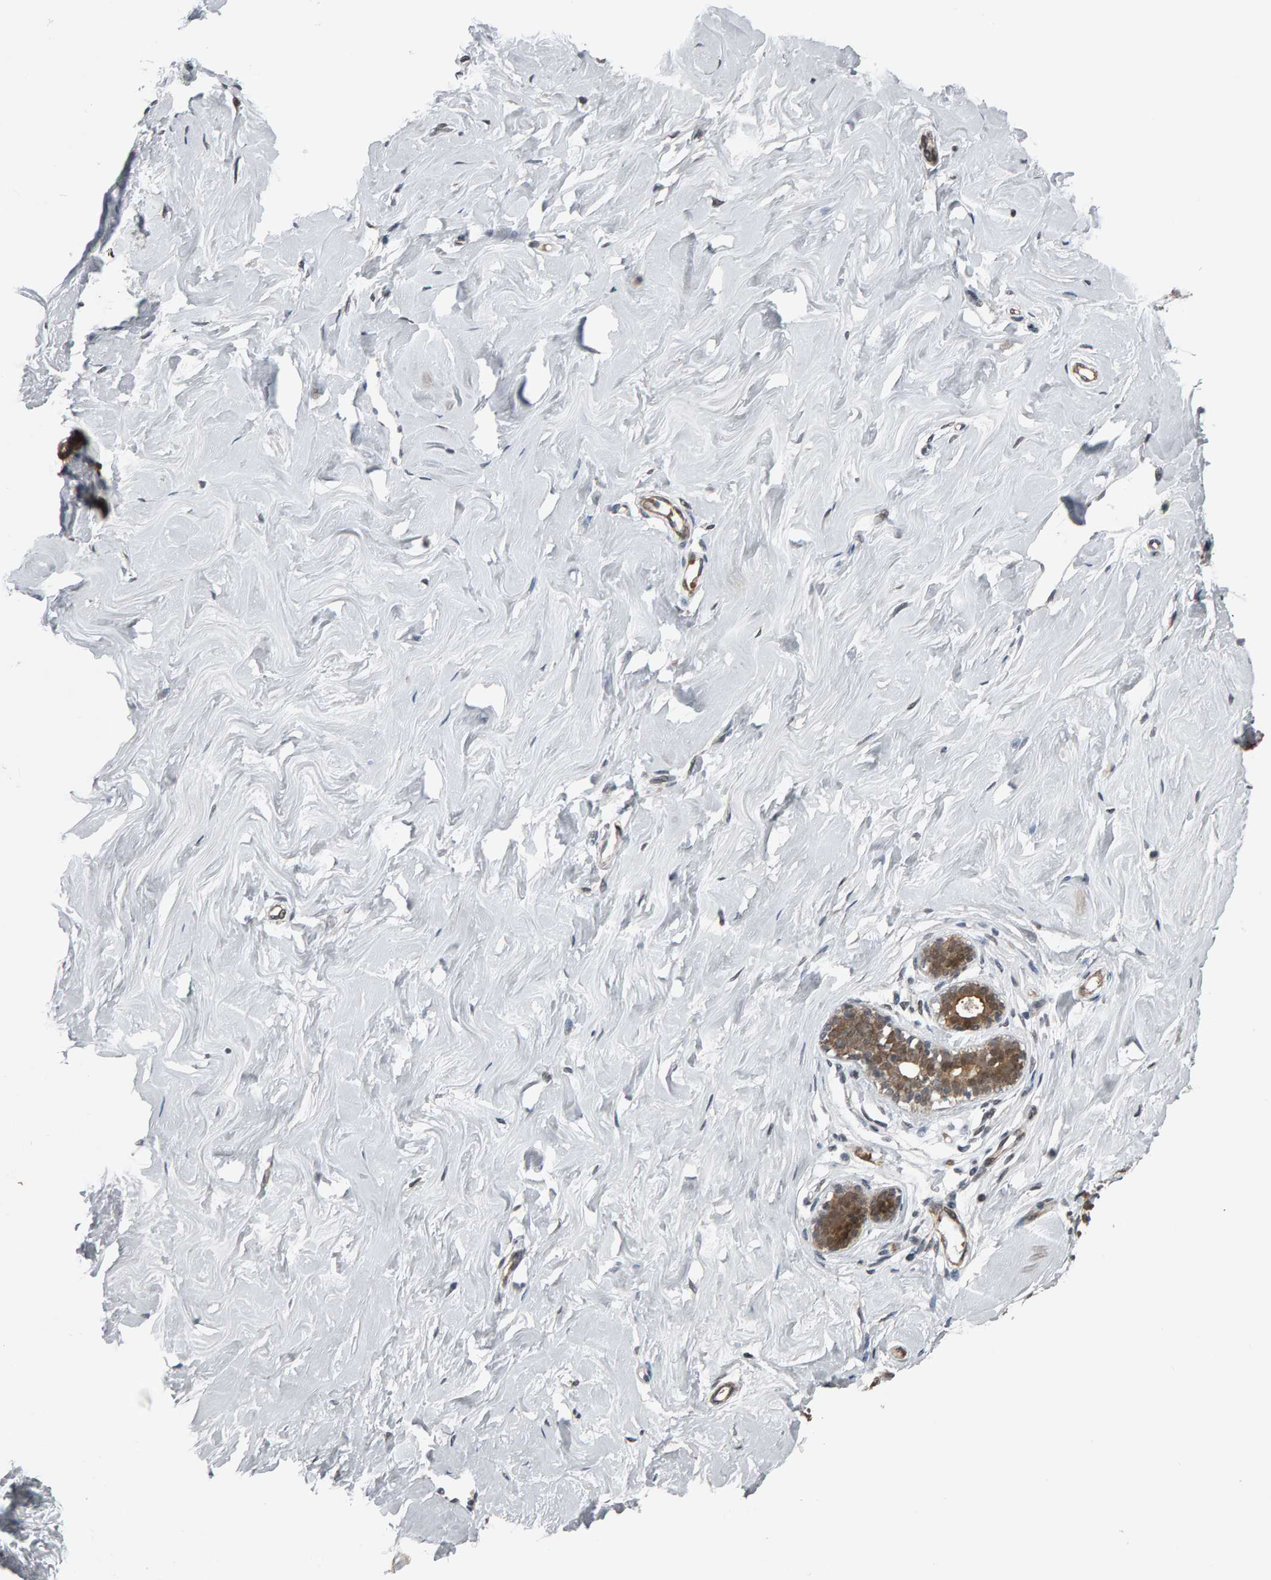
{"staining": {"intensity": "moderate", "quantity": ">75%", "location": "nuclear"}, "tissue": "breast", "cell_type": "Adipocytes", "image_type": "normal", "snomed": [{"axis": "morphology", "description": "Normal tissue, NOS"}, {"axis": "topography", "description": "Breast"}], "caption": "Immunohistochemistry (DAB (3,3'-diaminobenzidine)) staining of unremarkable breast demonstrates moderate nuclear protein positivity in about >75% of adipocytes.", "gene": "COASY", "patient": {"sex": "female", "age": 23}}